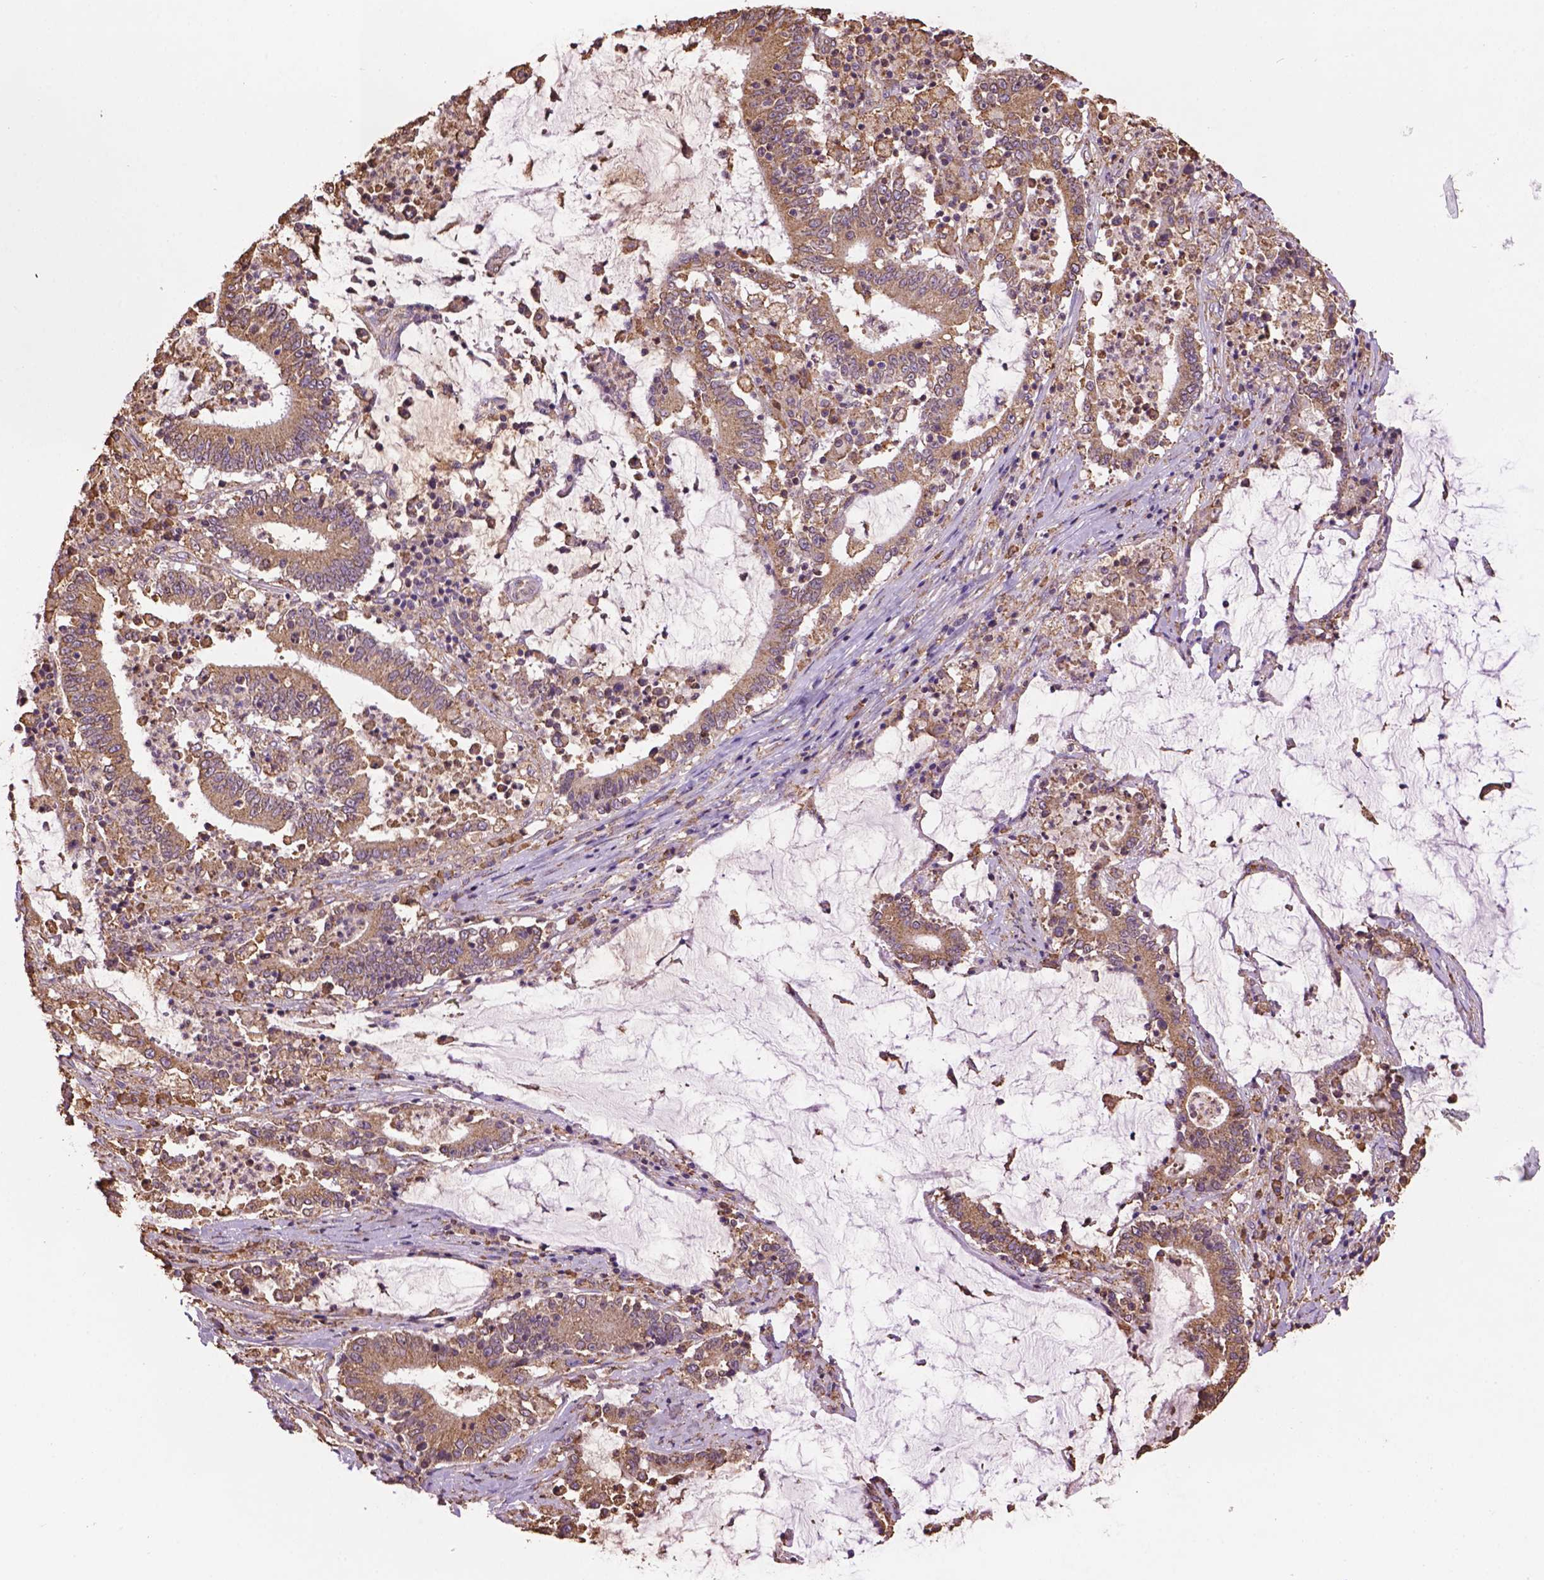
{"staining": {"intensity": "moderate", "quantity": ">75%", "location": "cytoplasmic/membranous"}, "tissue": "stomach cancer", "cell_type": "Tumor cells", "image_type": "cancer", "snomed": [{"axis": "morphology", "description": "Adenocarcinoma, NOS"}, {"axis": "topography", "description": "Stomach, upper"}], "caption": "Immunohistochemical staining of stomach cancer (adenocarcinoma) shows moderate cytoplasmic/membranous protein positivity in approximately >75% of tumor cells.", "gene": "PPP2R5E", "patient": {"sex": "male", "age": 68}}